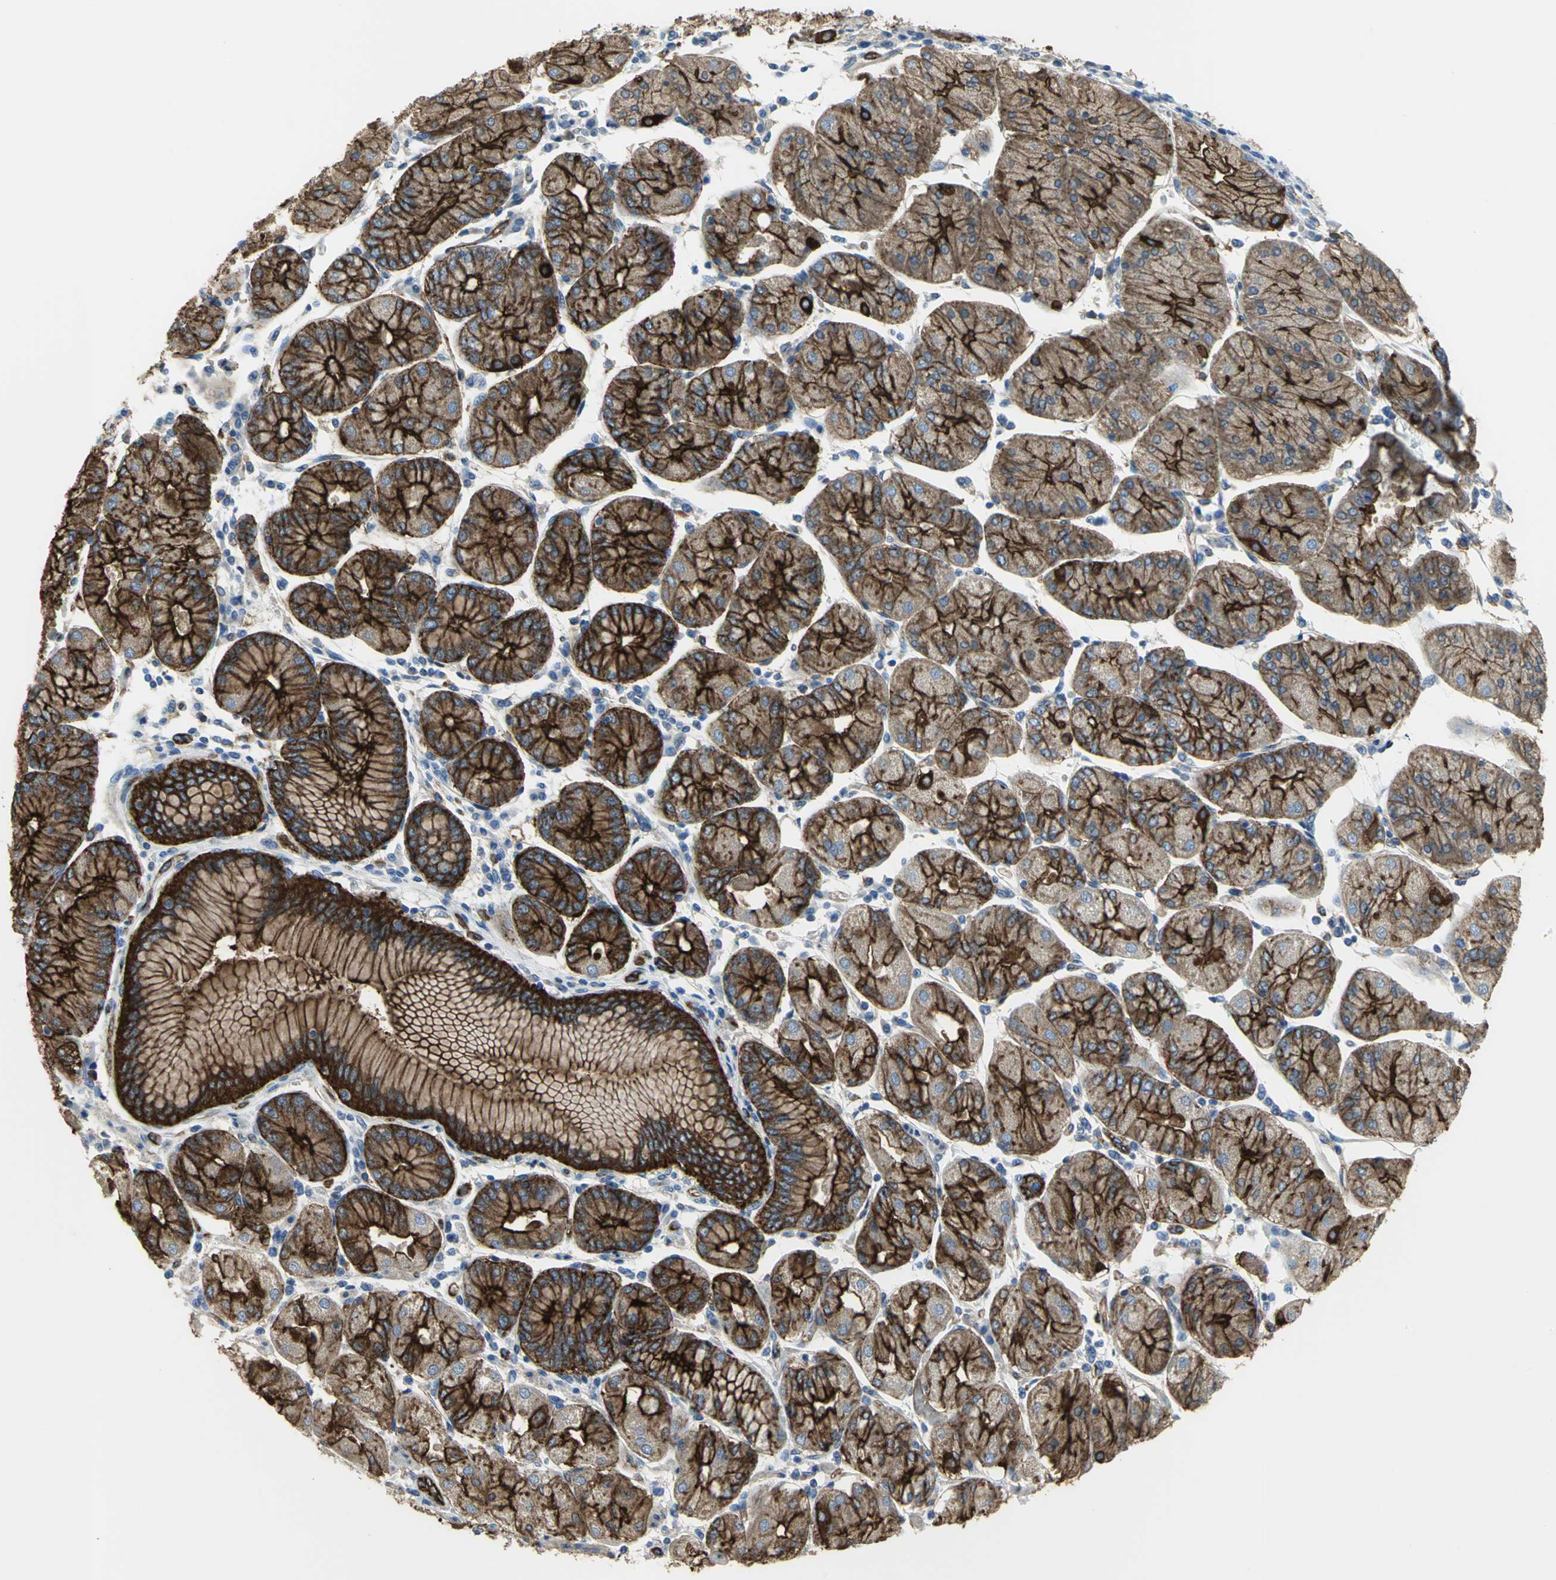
{"staining": {"intensity": "strong", "quantity": ">75%", "location": "cytoplasmic/membranous"}, "tissue": "stomach cancer", "cell_type": "Tumor cells", "image_type": "cancer", "snomed": [{"axis": "morphology", "description": "Normal tissue, NOS"}, {"axis": "morphology", "description": "Adenocarcinoma, NOS"}, {"axis": "topography", "description": "Stomach, upper"}, {"axis": "topography", "description": "Stomach"}], "caption": "Immunohistochemical staining of human stomach cancer (adenocarcinoma) reveals high levels of strong cytoplasmic/membranous staining in about >75% of tumor cells.", "gene": "FLNB", "patient": {"sex": "male", "age": 59}}